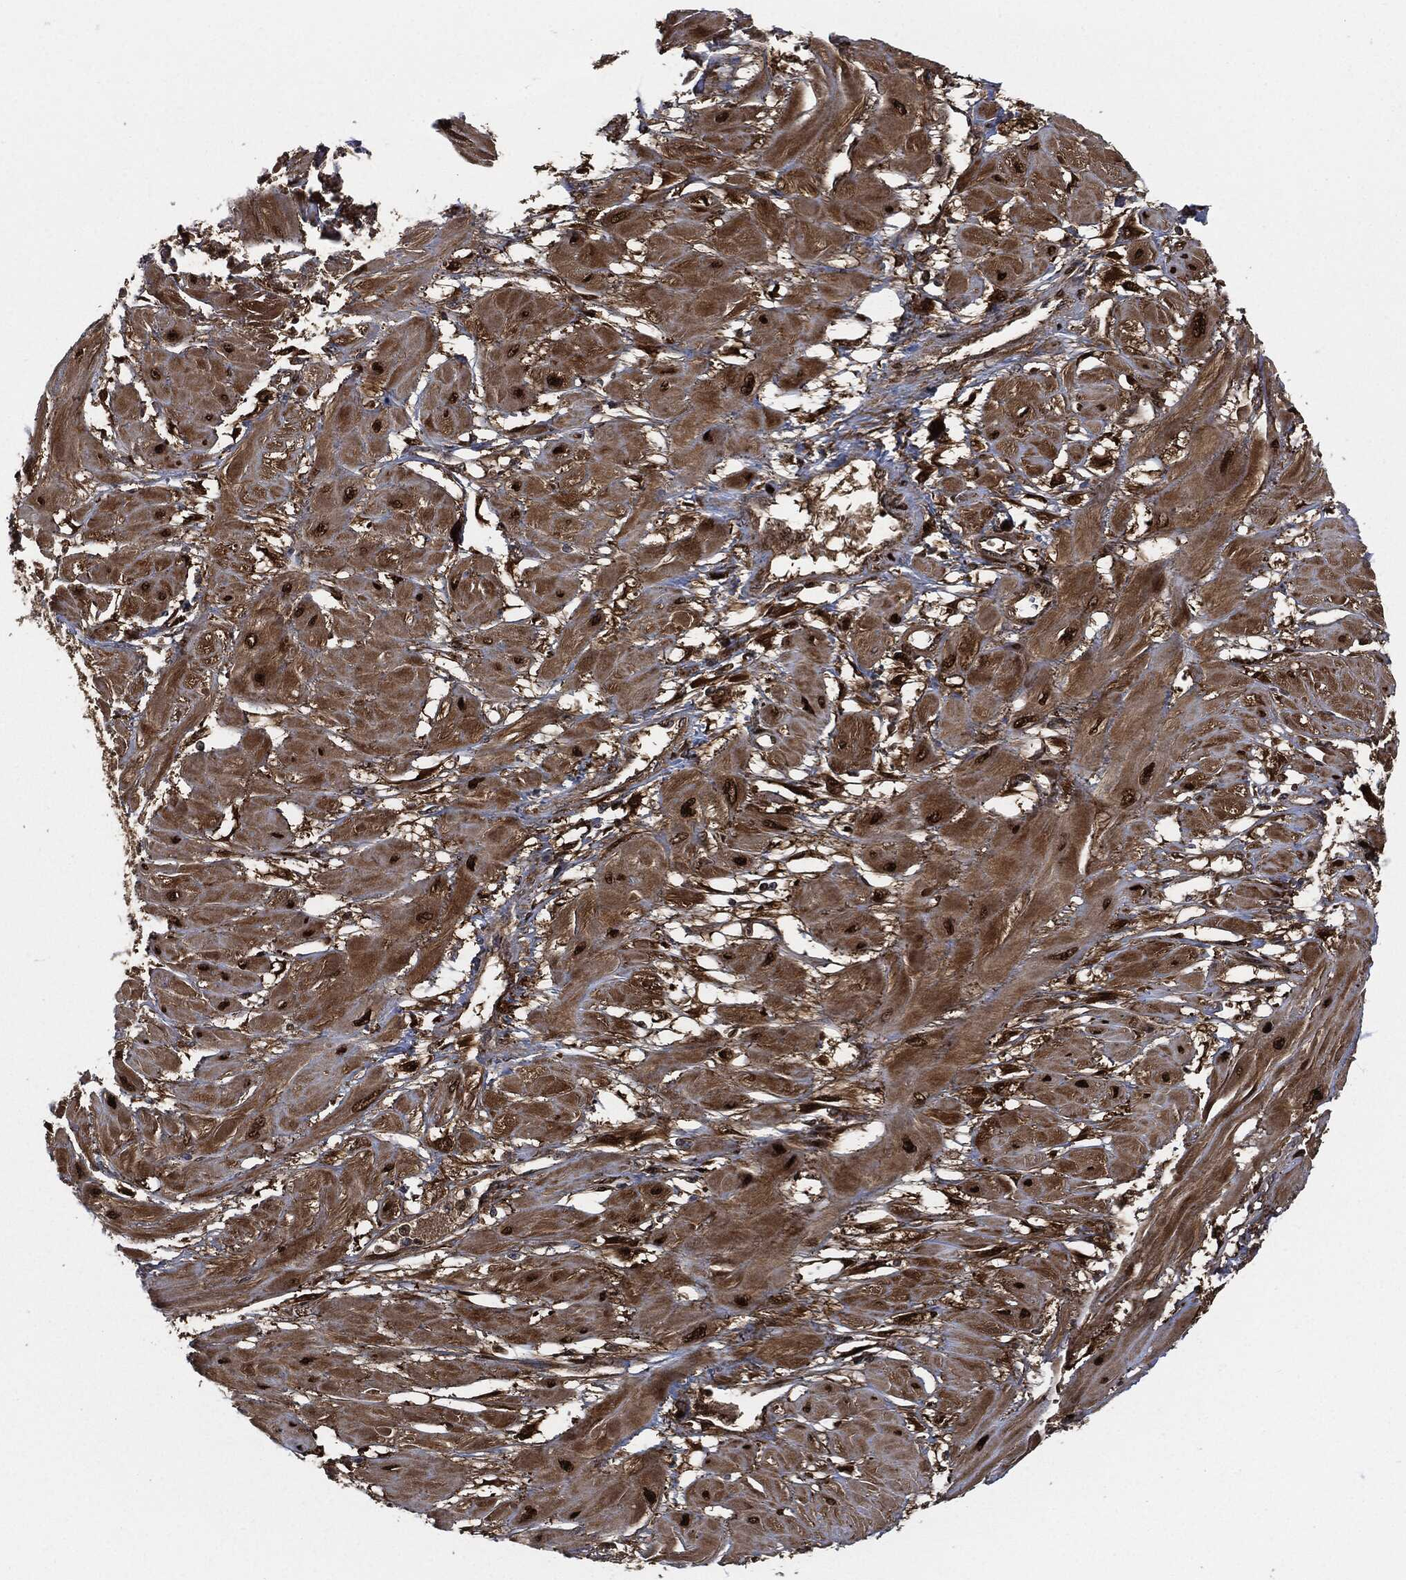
{"staining": {"intensity": "strong", "quantity": ">75%", "location": "nuclear"}, "tissue": "cervical cancer", "cell_type": "Tumor cells", "image_type": "cancer", "snomed": [{"axis": "morphology", "description": "Squamous cell carcinoma, NOS"}, {"axis": "topography", "description": "Cervix"}], "caption": "A histopathology image of human cervical cancer (squamous cell carcinoma) stained for a protein reveals strong nuclear brown staining in tumor cells.", "gene": "DCTN1", "patient": {"sex": "female", "age": 34}}